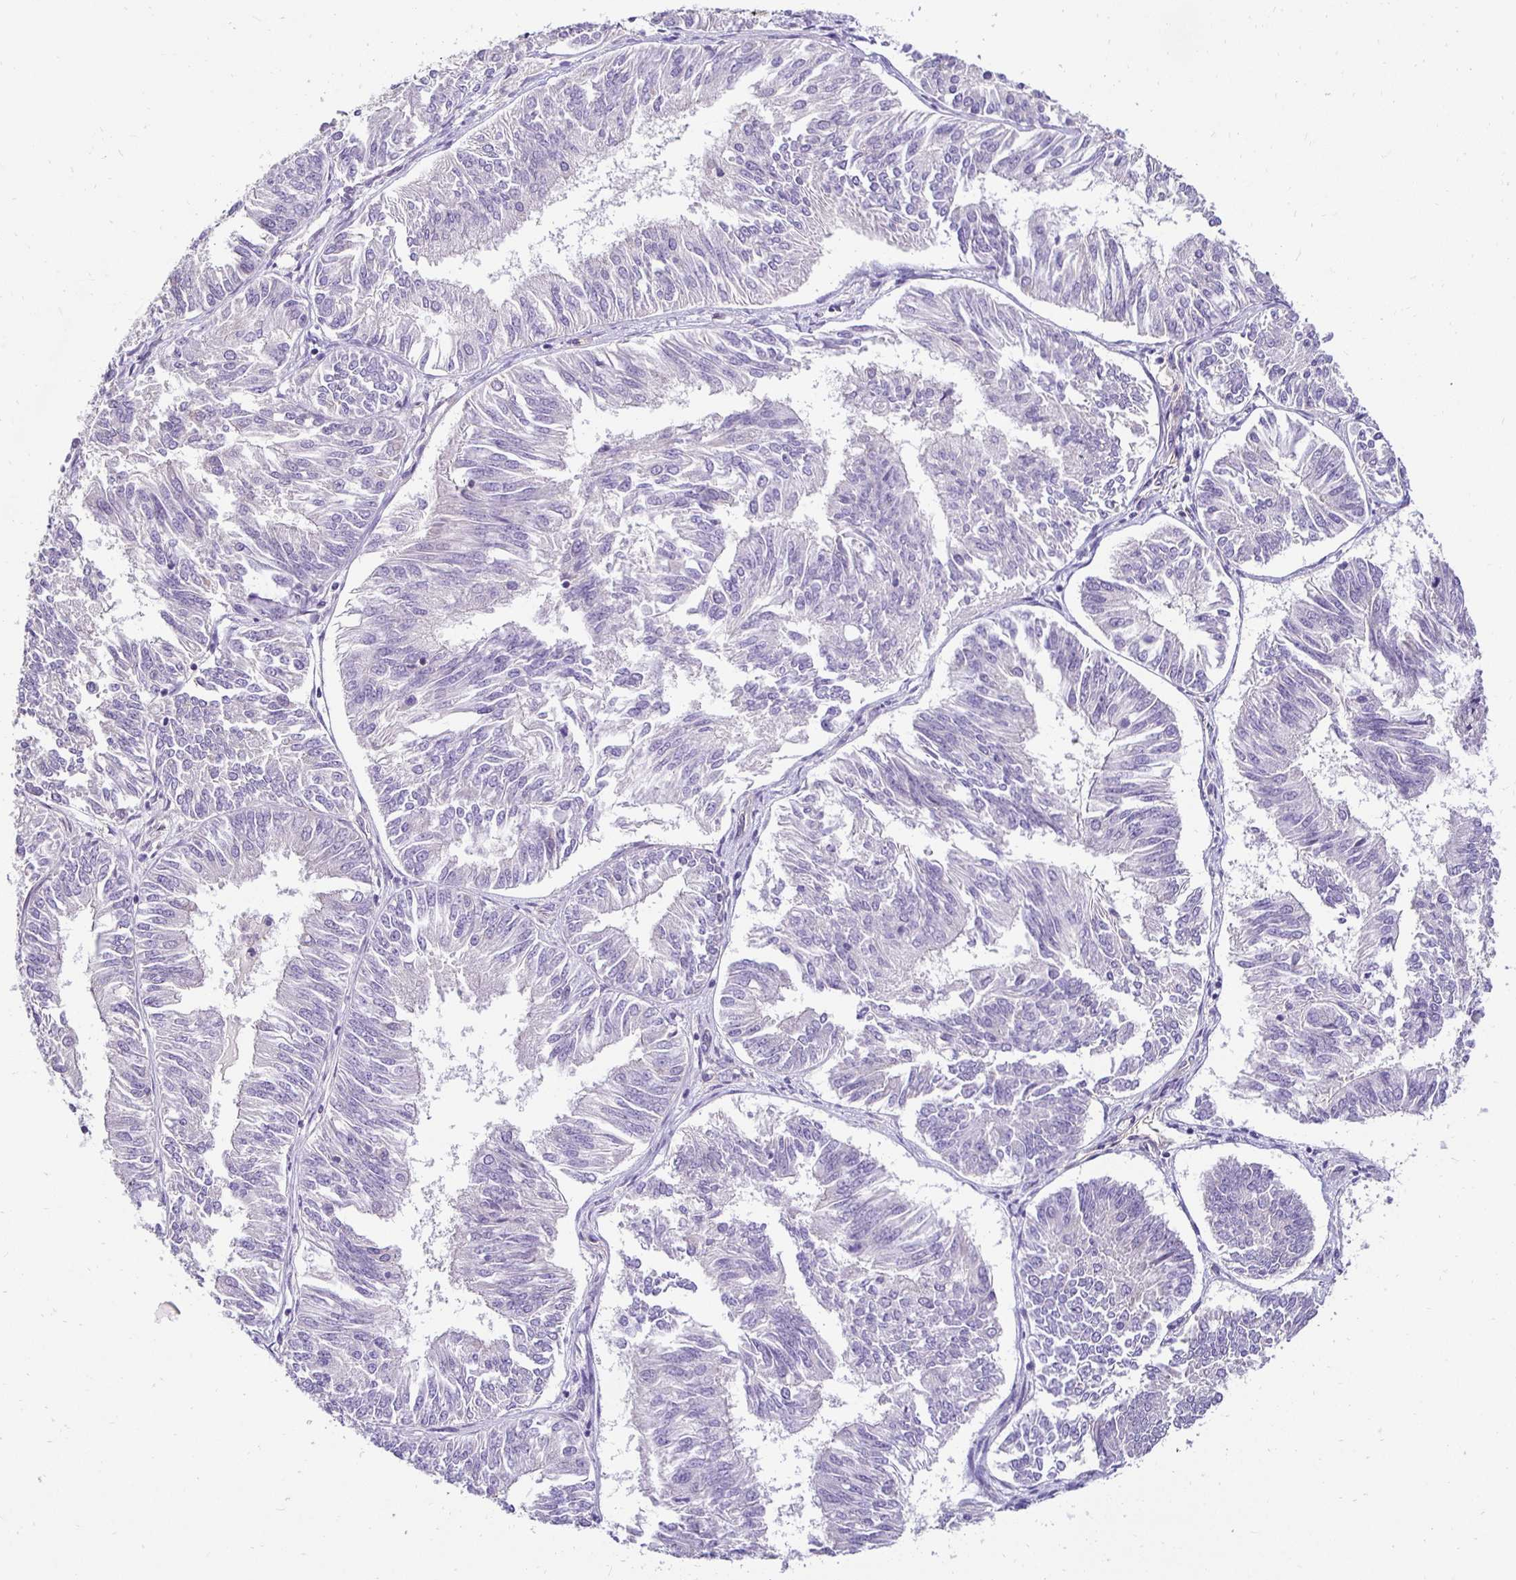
{"staining": {"intensity": "negative", "quantity": "none", "location": "none"}, "tissue": "endometrial cancer", "cell_type": "Tumor cells", "image_type": "cancer", "snomed": [{"axis": "morphology", "description": "Adenocarcinoma, NOS"}, {"axis": "topography", "description": "Endometrium"}], "caption": "The histopathology image displays no staining of tumor cells in endometrial adenocarcinoma.", "gene": "SLC9A1", "patient": {"sex": "female", "age": 58}}